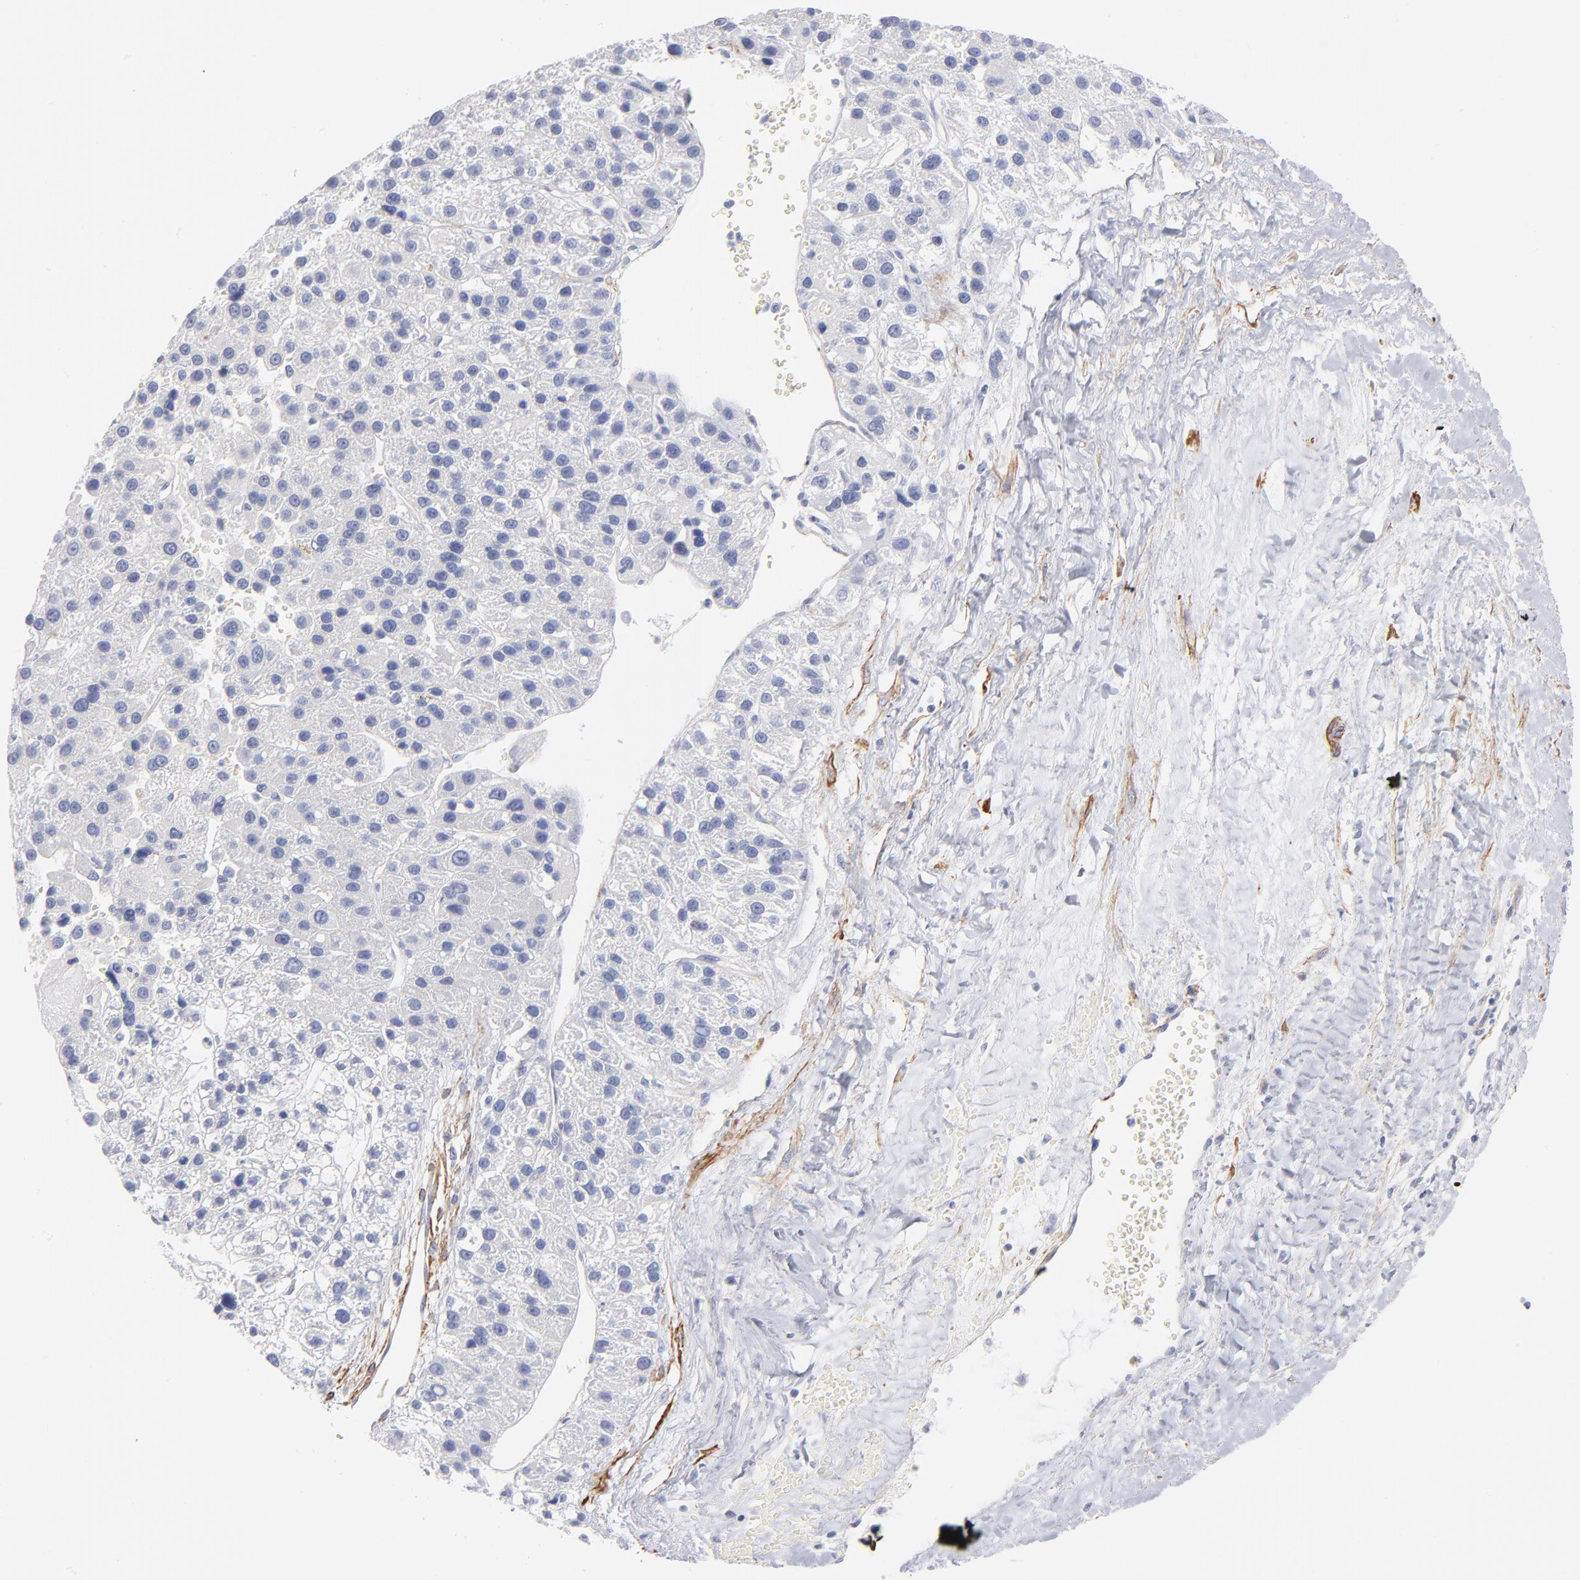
{"staining": {"intensity": "negative", "quantity": "none", "location": "none"}, "tissue": "liver cancer", "cell_type": "Tumor cells", "image_type": "cancer", "snomed": [{"axis": "morphology", "description": "Carcinoma, Hepatocellular, NOS"}, {"axis": "topography", "description": "Liver"}], "caption": "IHC image of liver cancer (hepatocellular carcinoma) stained for a protein (brown), which exhibits no staining in tumor cells.", "gene": "ACTA2", "patient": {"sex": "female", "age": 85}}